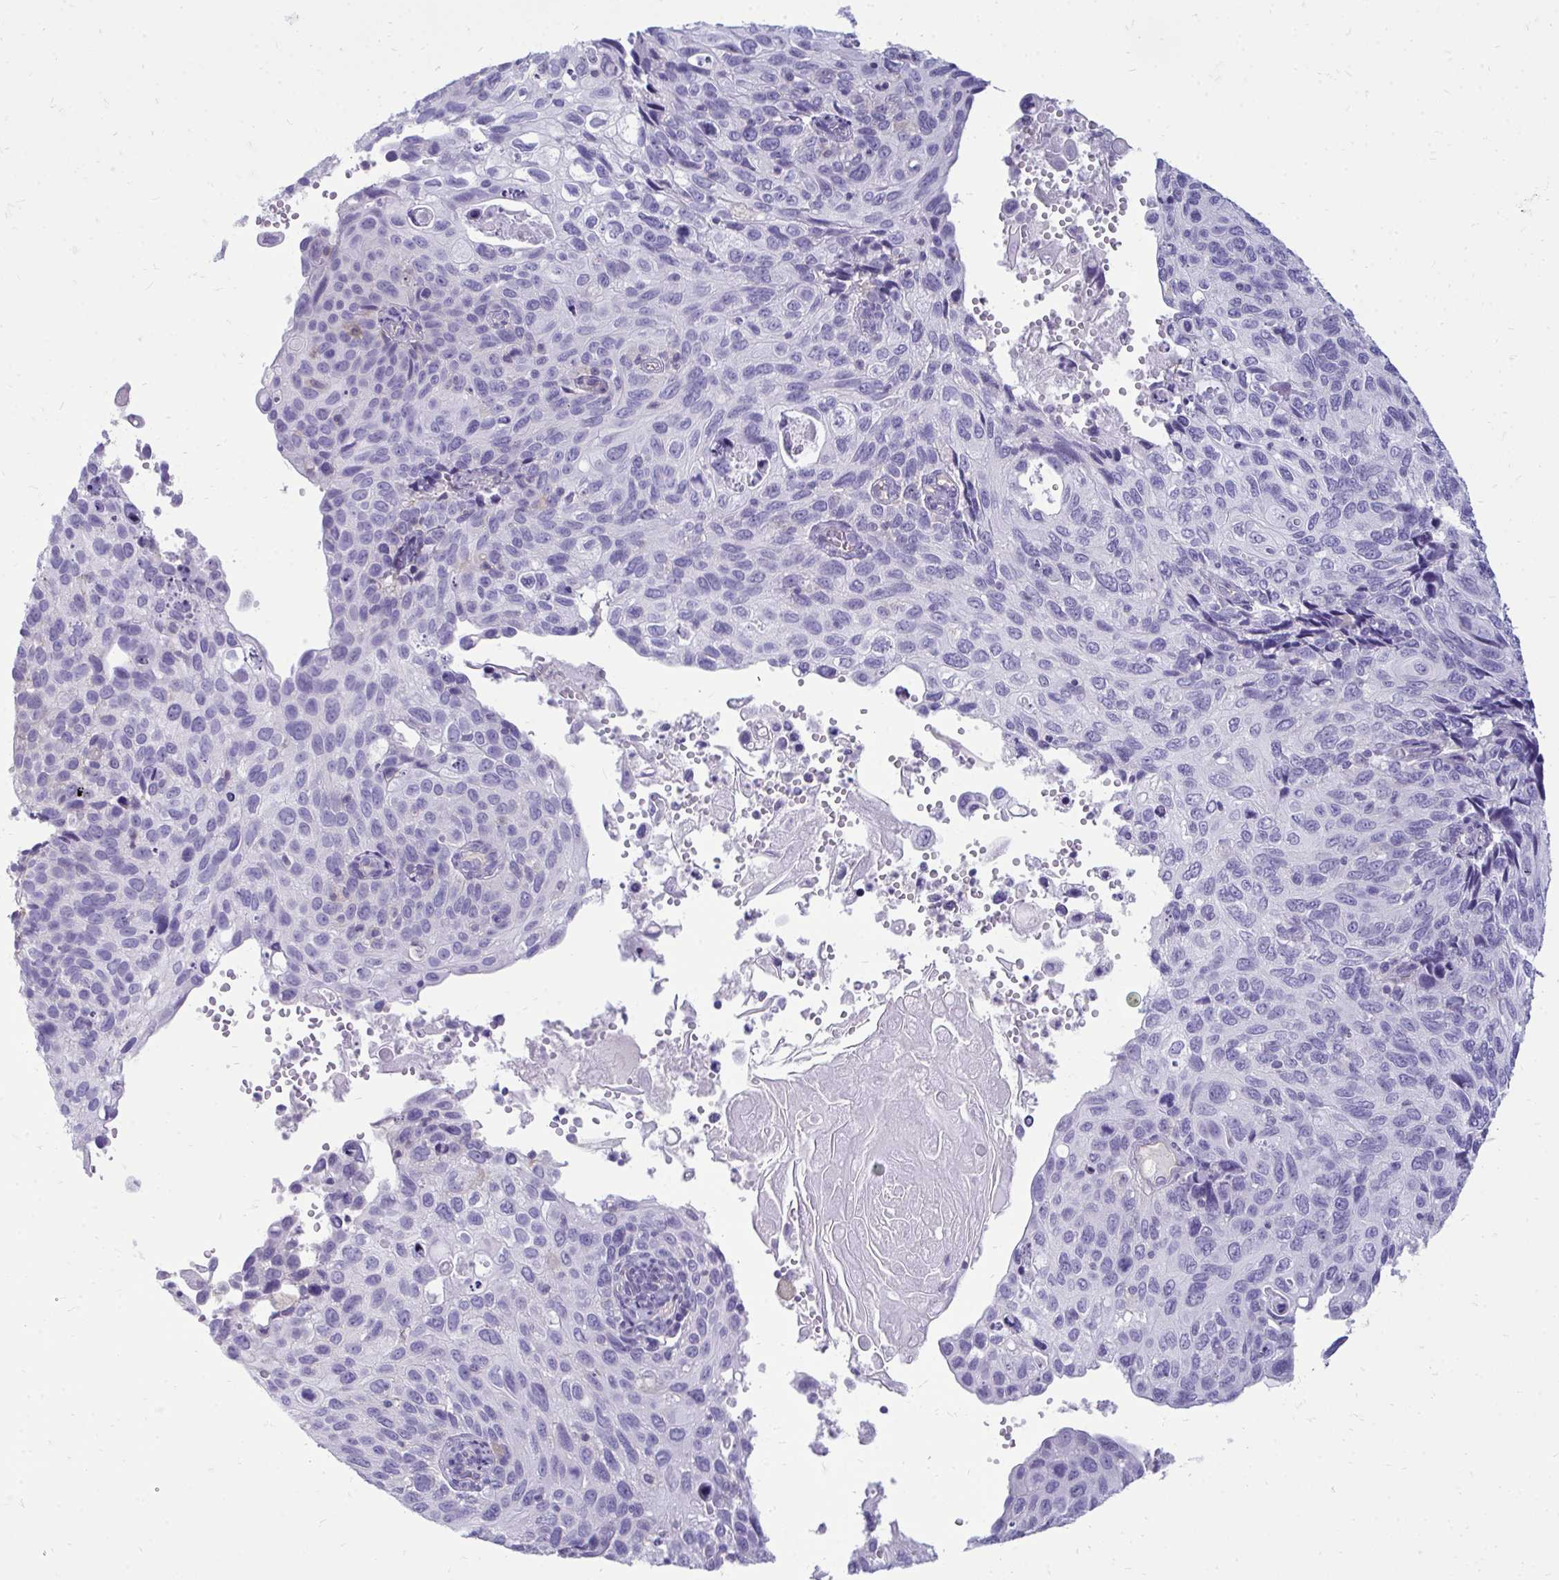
{"staining": {"intensity": "negative", "quantity": "none", "location": "none"}, "tissue": "cervical cancer", "cell_type": "Tumor cells", "image_type": "cancer", "snomed": [{"axis": "morphology", "description": "Squamous cell carcinoma, NOS"}, {"axis": "topography", "description": "Cervix"}], "caption": "Immunohistochemical staining of human cervical cancer (squamous cell carcinoma) shows no significant staining in tumor cells.", "gene": "FABP3", "patient": {"sex": "female", "age": 70}}